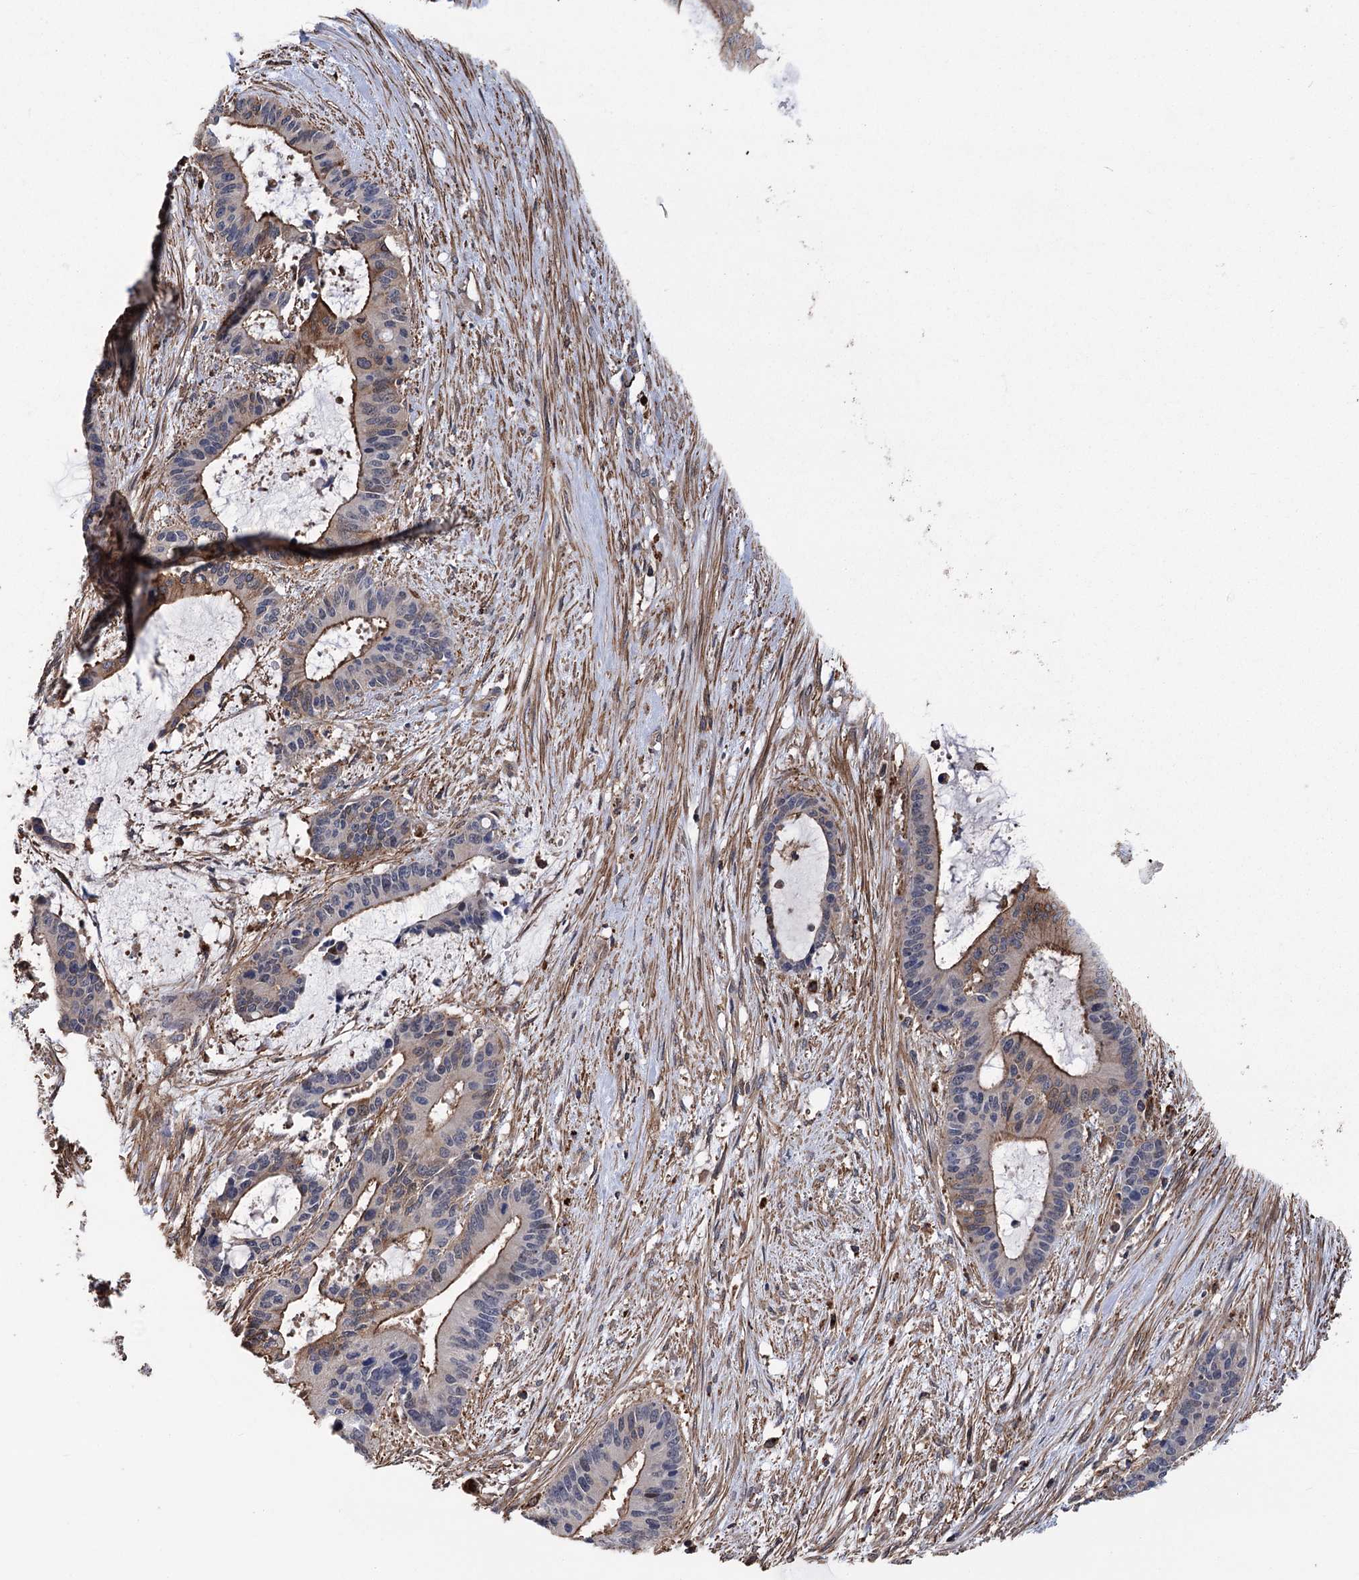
{"staining": {"intensity": "moderate", "quantity": ">75%", "location": "cytoplasmic/membranous"}, "tissue": "liver cancer", "cell_type": "Tumor cells", "image_type": "cancer", "snomed": [{"axis": "morphology", "description": "Normal tissue, NOS"}, {"axis": "morphology", "description": "Cholangiocarcinoma"}, {"axis": "topography", "description": "Liver"}, {"axis": "topography", "description": "Peripheral nerve tissue"}], "caption": "This histopathology image reveals immunohistochemistry (IHC) staining of human cholangiocarcinoma (liver), with medium moderate cytoplasmic/membranous expression in about >75% of tumor cells.", "gene": "DPP3", "patient": {"sex": "female", "age": 73}}